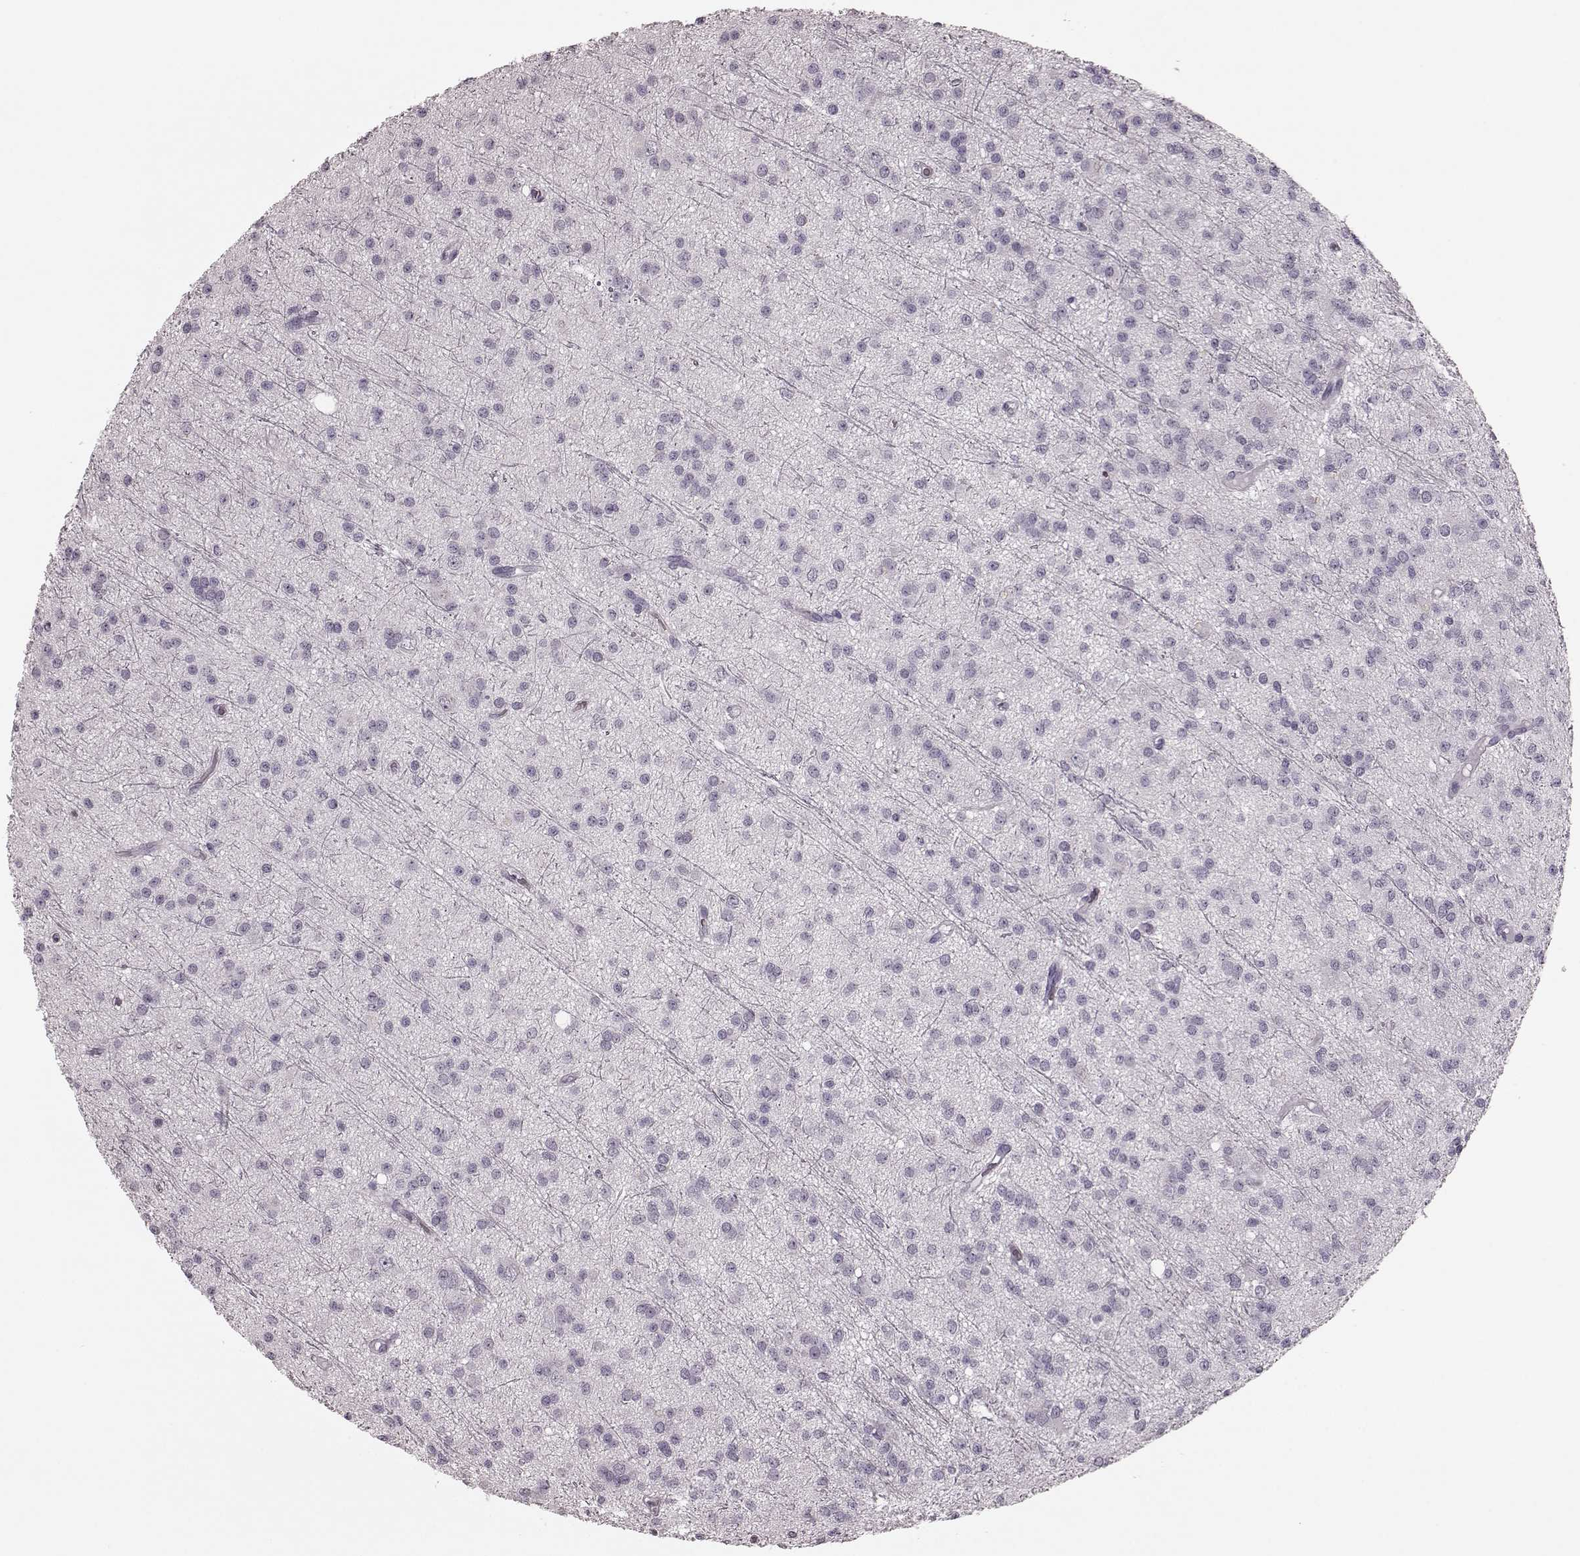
{"staining": {"intensity": "negative", "quantity": "none", "location": "none"}, "tissue": "glioma", "cell_type": "Tumor cells", "image_type": "cancer", "snomed": [{"axis": "morphology", "description": "Glioma, malignant, Low grade"}, {"axis": "topography", "description": "Brain"}], "caption": "An immunohistochemistry (IHC) image of glioma is shown. There is no staining in tumor cells of glioma.", "gene": "TRPM1", "patient": {"sex": "male", "age": 27}}